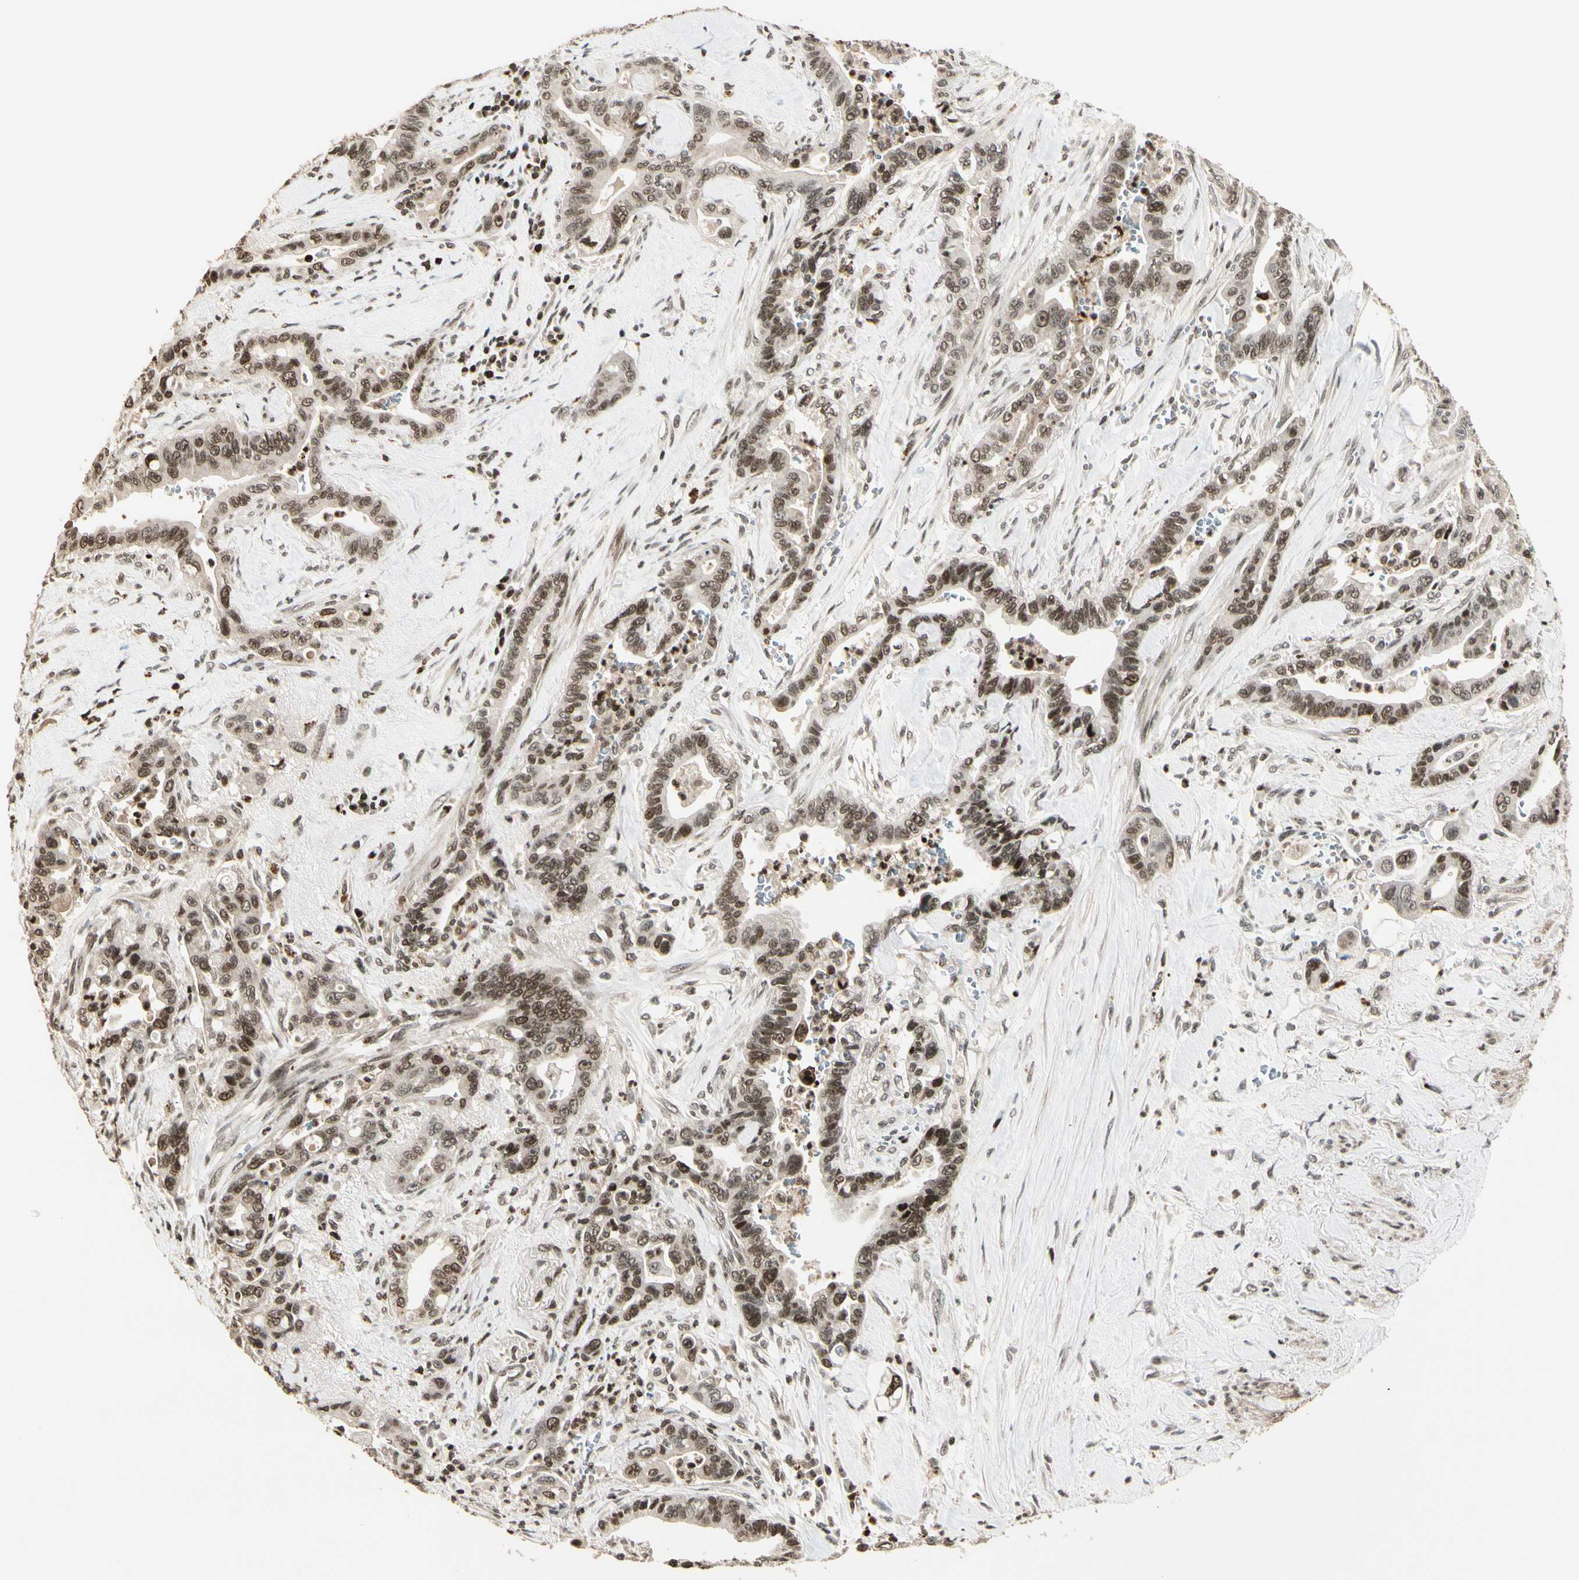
{"staining": {"intensity": "moderate", "quantity": ">75%", "location": "nuclear"}, "tissue": "pancreatic cancer", "cell_type": "Tumor cells", "image_type": "cancer", "snomed": [{"axis": "morphology", "description": "Adenocarcinoma, NOS"}, {"axis": "topography", "description": "Pancreas"}], "caption": "Protein staining reveals moderate nuclear expression in about >75% of tumor cells in adenocarcinoma (pancreatic).", "gene": "TSHZ3", "patient": {"sex": "male", "age": 70}}